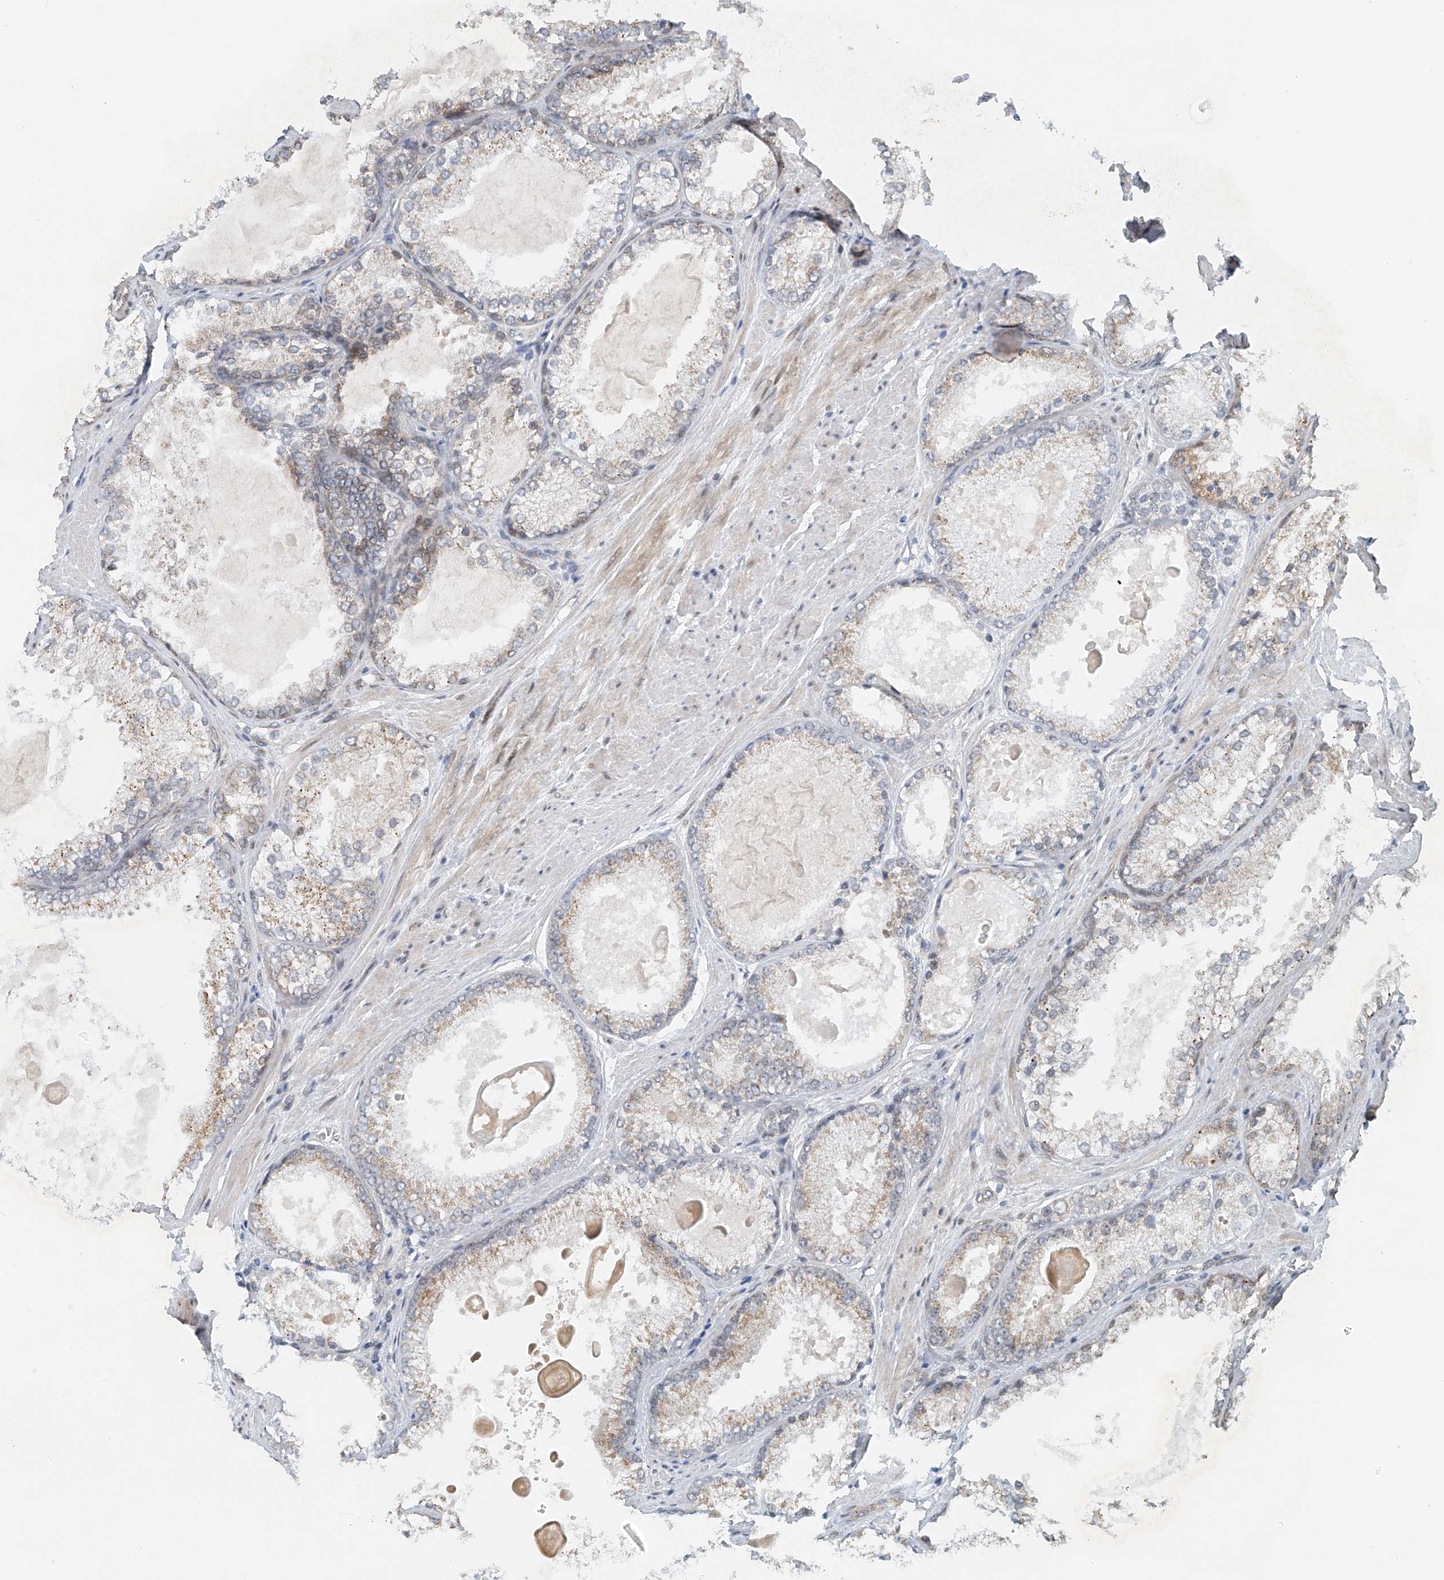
{"staining": {"intensity": "weak", "quantity": "<25%", "location": "cytoplasmic/membranous"}, "tissue": "prostate cancer", "cell_type": "Tumor cells", "image_type": "cancer", "snomed": [{"axis": "morphology", "description": "Adenocarcinoma, High grade"}, {"axis": "topography", "description": "Prostate"}], "caption": "Prostate cancer (high-grade adenocarcinoma) stained for a protein using immunohistochemistry reveals no staining tumor cells.", "gene": "STARD9", "patient": {"sex": "male", "age": 66}}